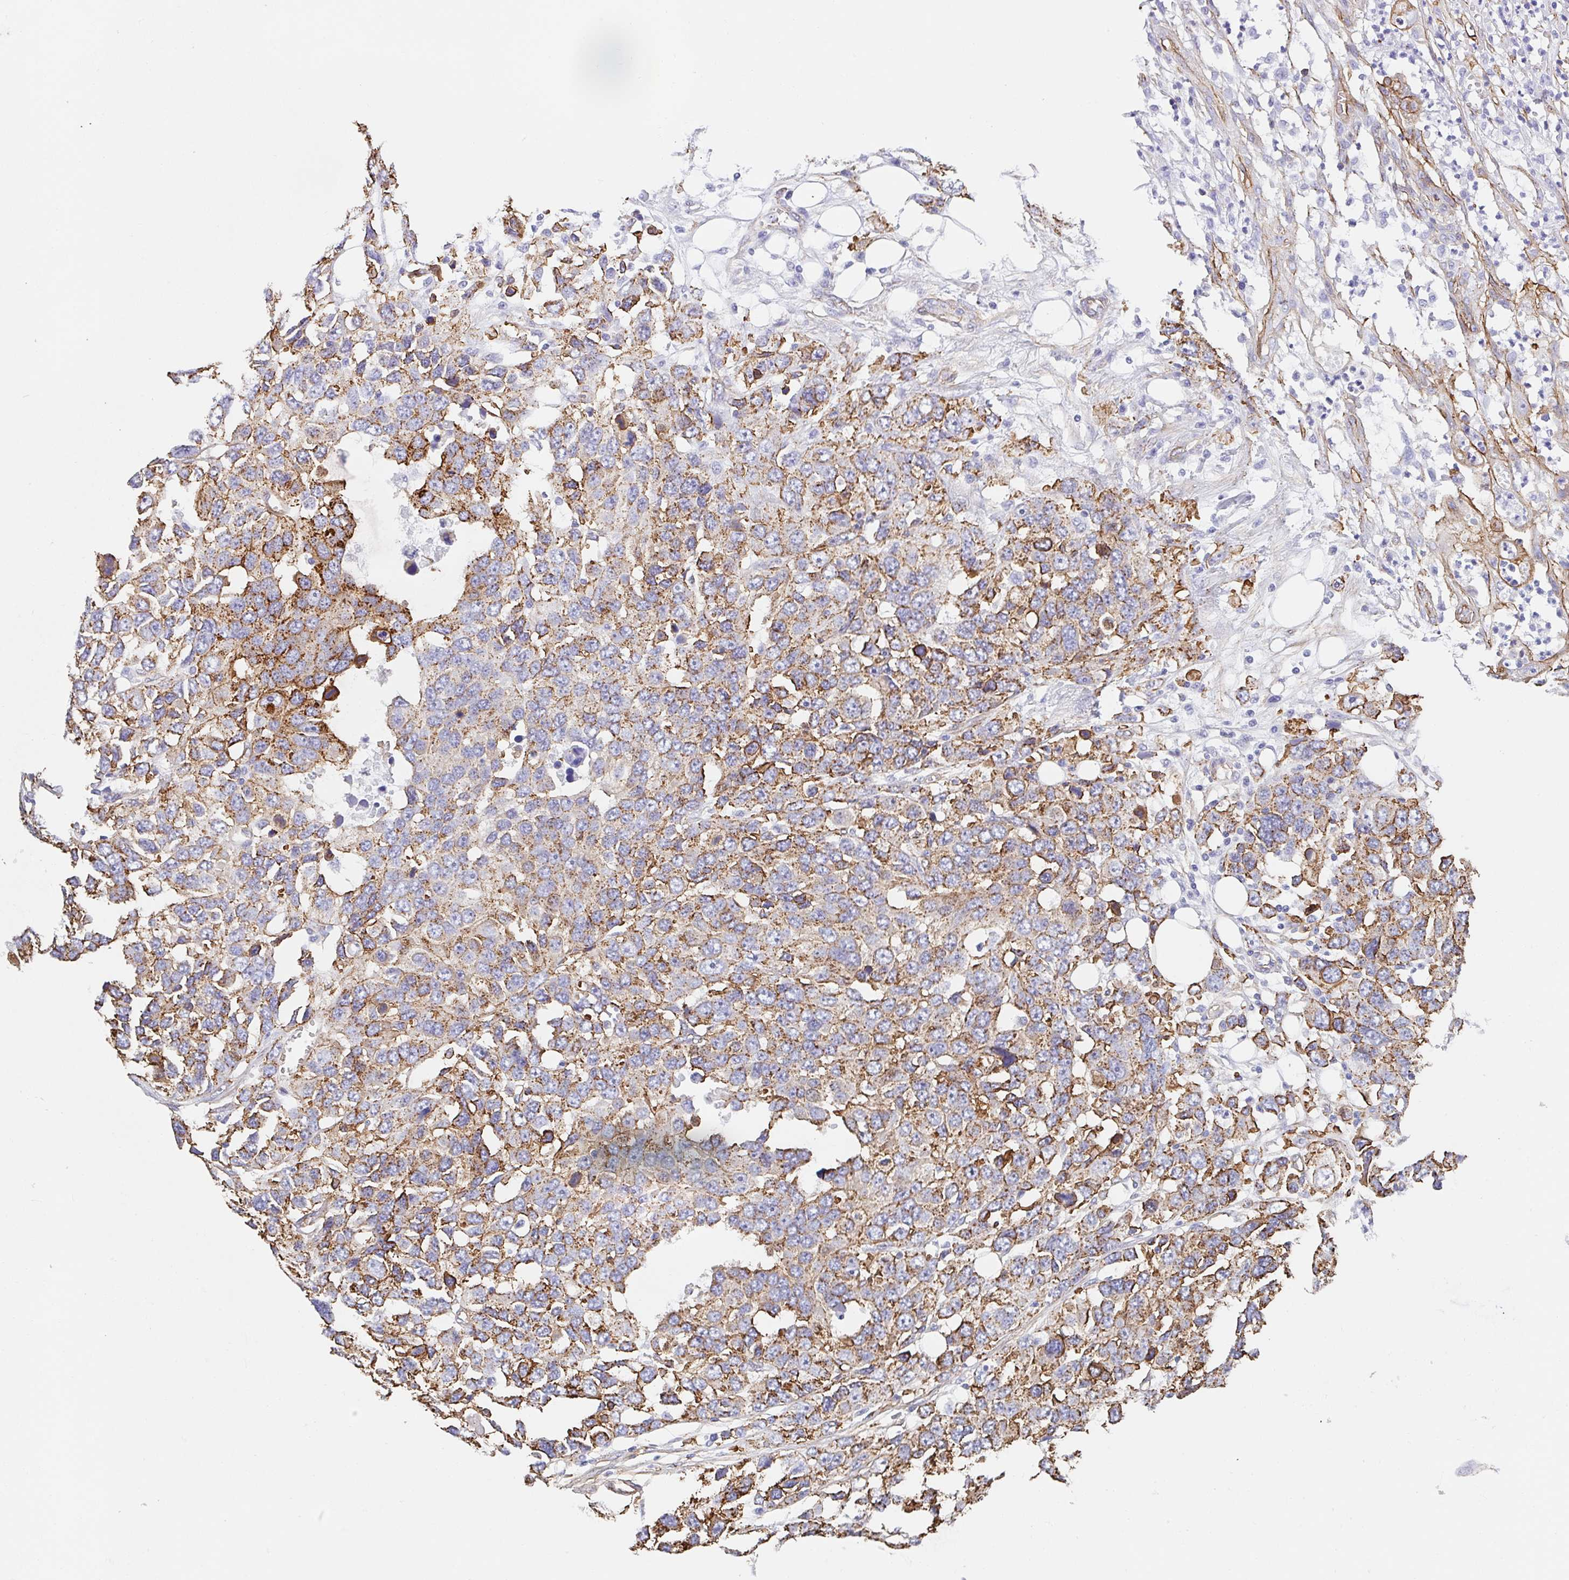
{"staining": {"intensity": "moderate", "quantity": ">75%", "location": "cytoplasmic/membranous"}, "tissue": "ovarian cancer", "cell_type": "Tumor cells", "image_type": "cancer", "snomed": [{"axis": "morphology", "description": "Cystadenocarcinoma, serous, NOS"}, {"axis": "topography", "description": "Ovary"}], "caption": "Human ovarian cancer (serous cystadenocarcinoma) stained for a protein (brown) demonstrates moderate cytoplasmic/membranous positive positivity in about >75% of tumor cells.", "gene": "DBN1", "patient": {"sex": "female", "age": 76}}